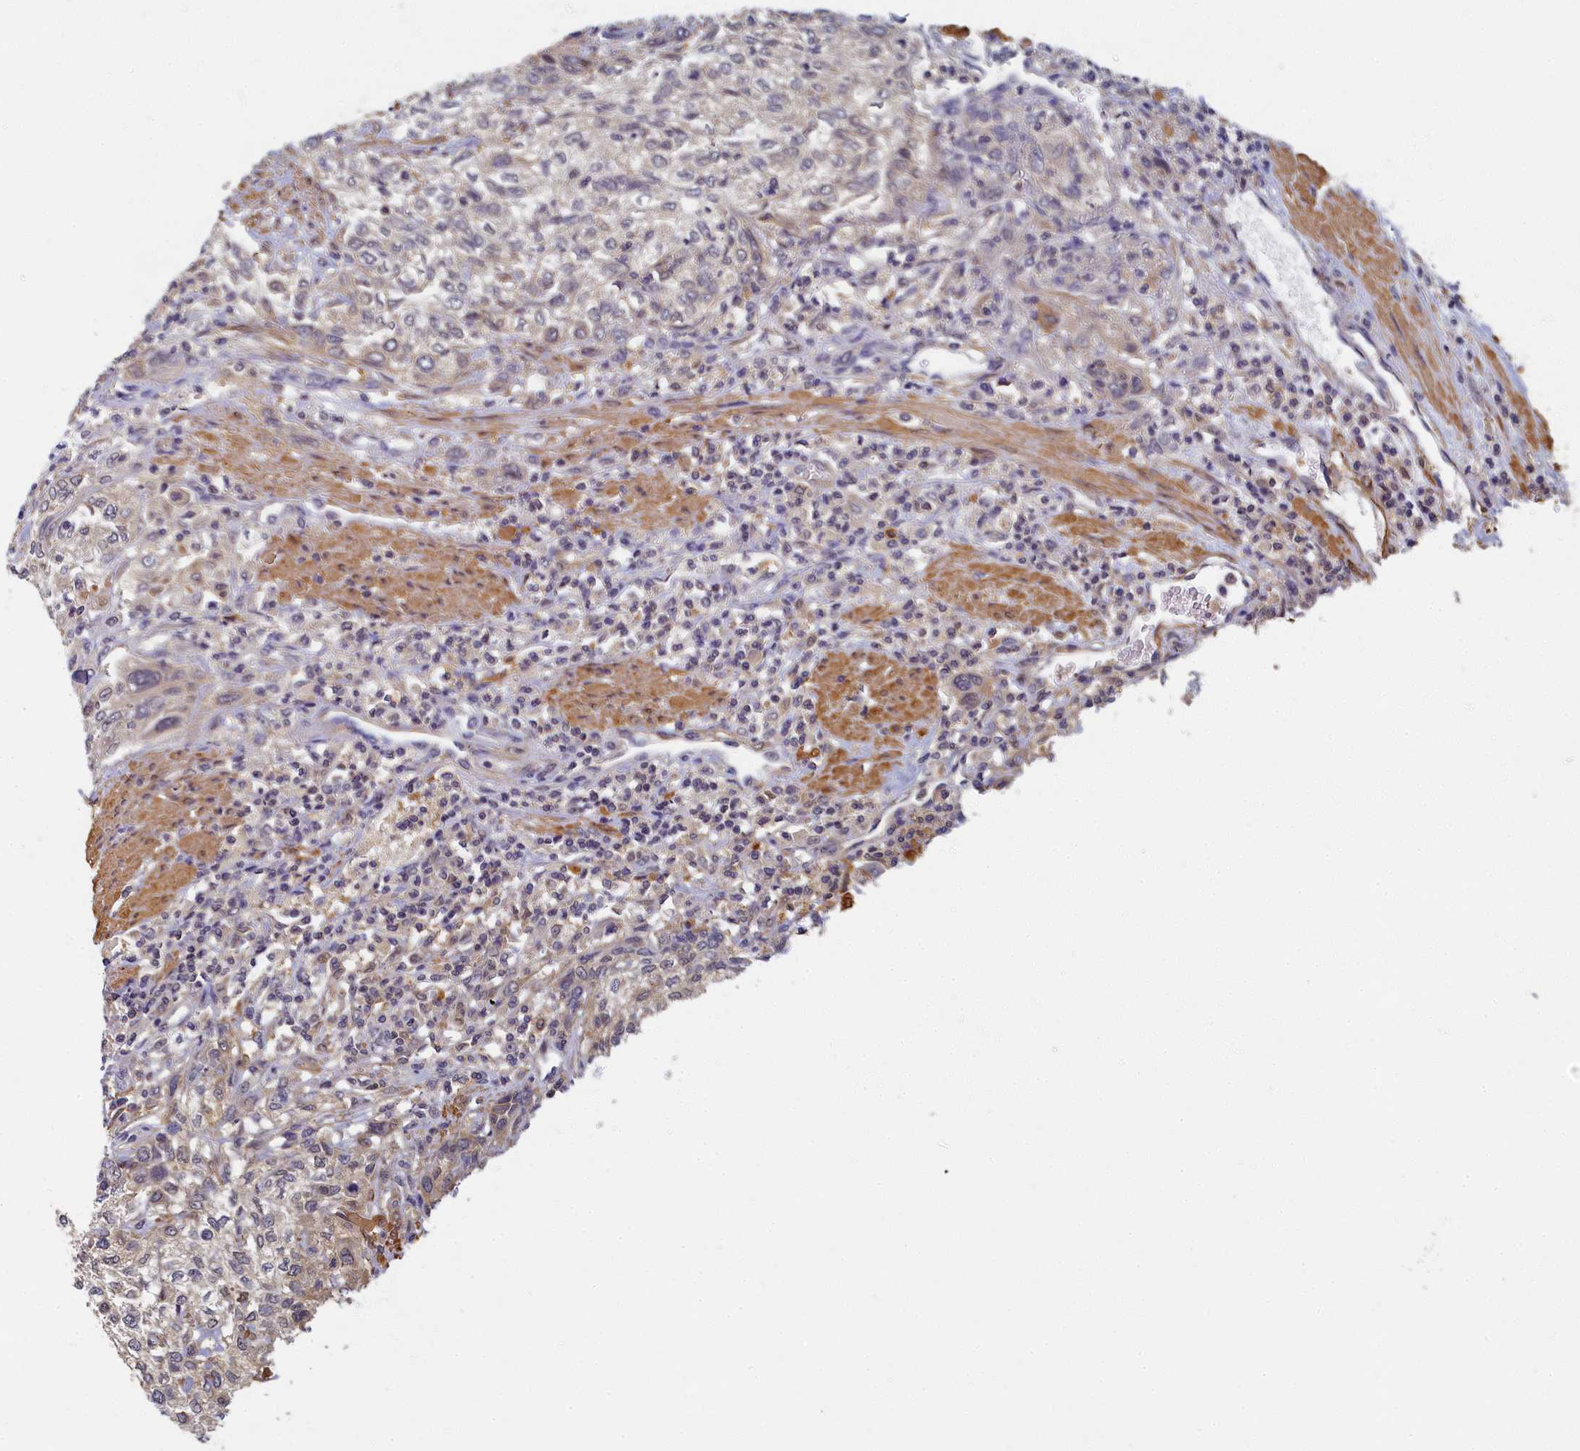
{"staining": {"intensity": "negative", "quantity": "none", "location": "none"}, "tissue": "urothelial cancer", "cell_type": "Tumor cells", "image_type": "cancer", "snomed": [{"axis": "morphology", "description": "Normal tissue, NOS"}, {"axis": "morphology", "description": "Urothelial carcinoma, NOS"}, {"axis": "topography", "description": "Urinary bladder"}, {"axis": "topography", "description": "Peripheral nerve tissue"}], "caption": "The image demonstrates no staining of tumor cells in transitional cell carcinoma.", "gene": "TBCB", "patient": {"sex": "male", "age": 35}}